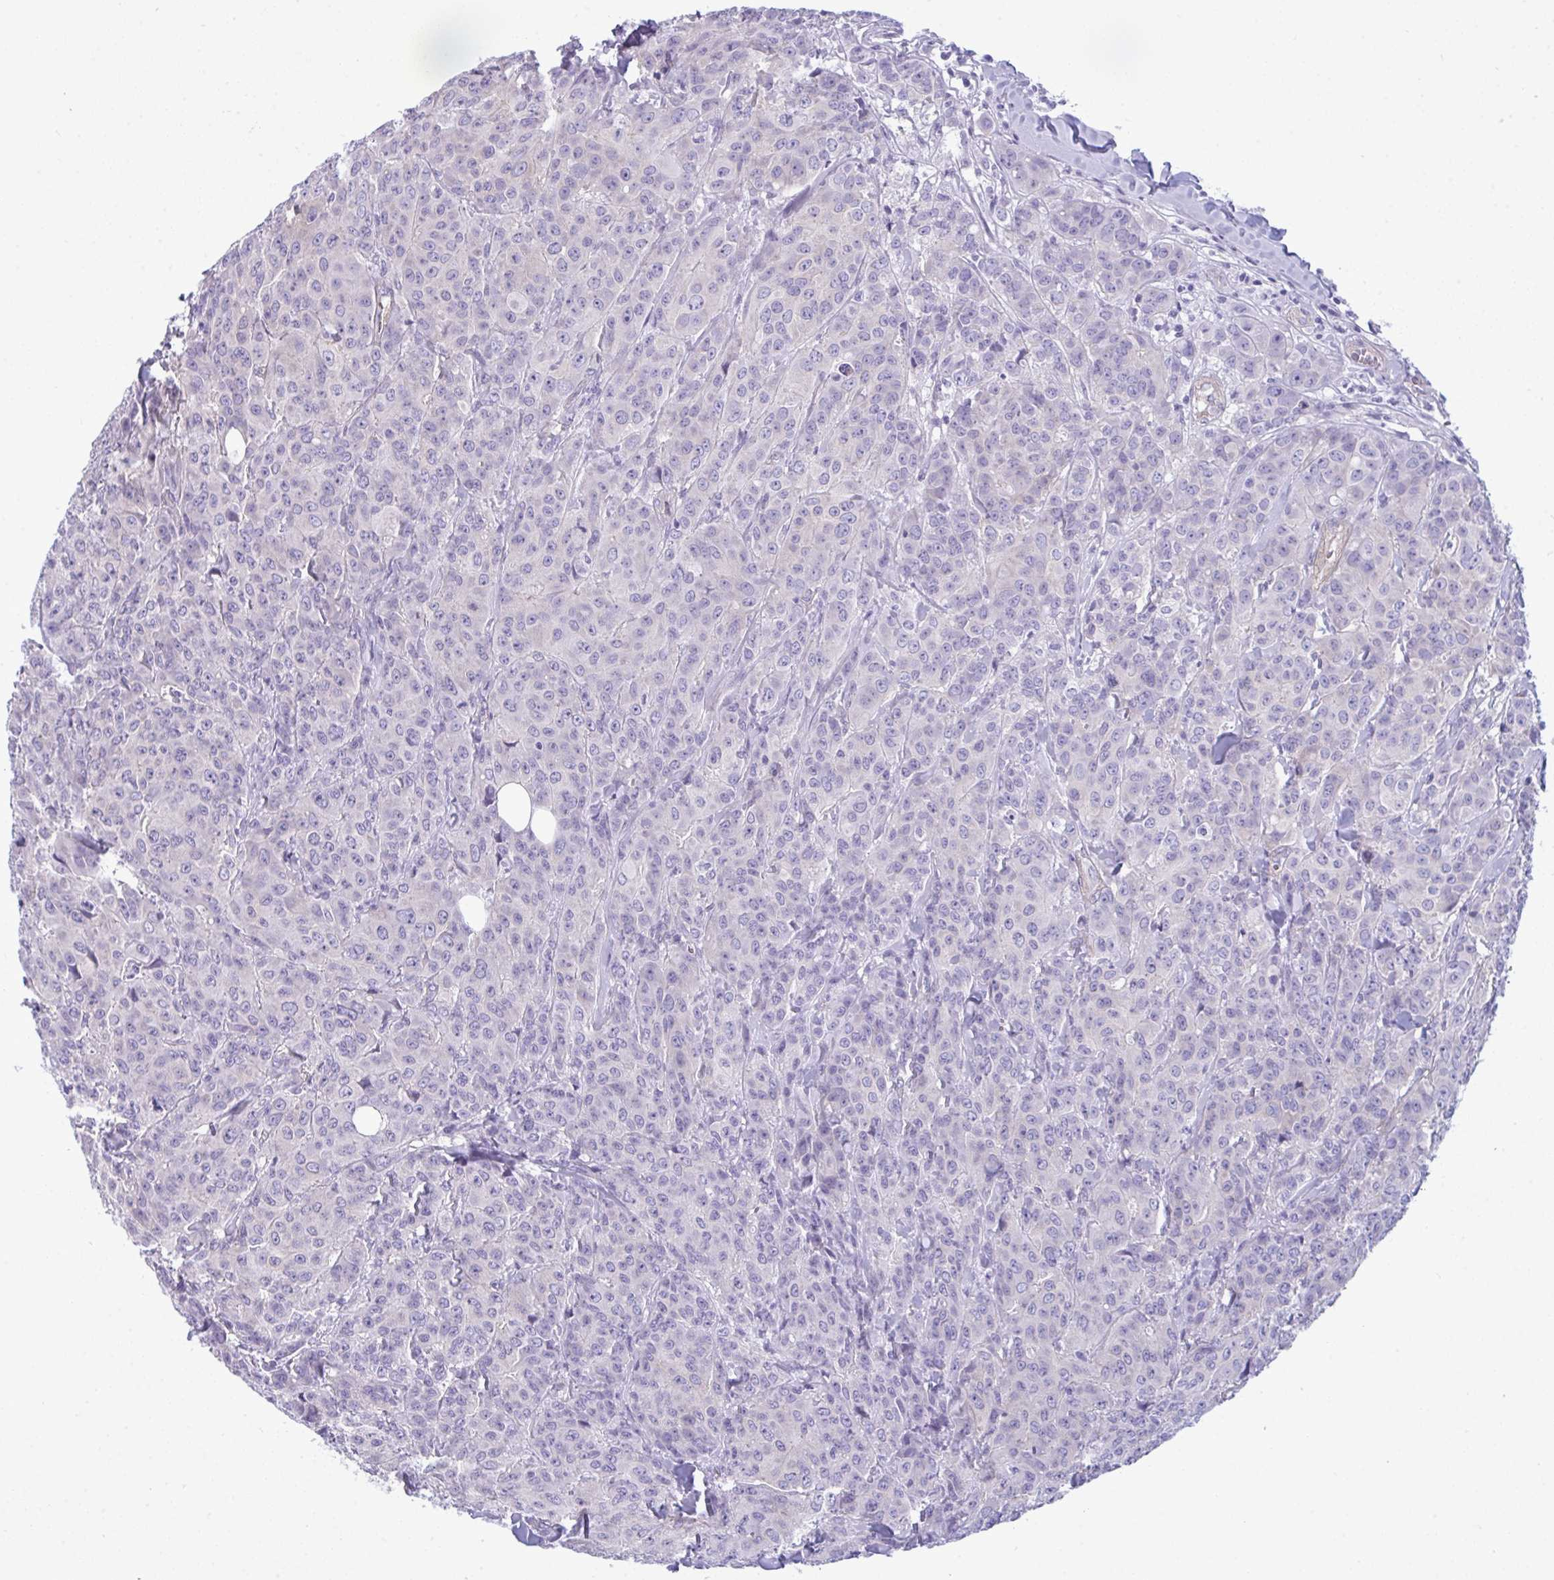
{"staining": {"intensity": "negative", "quantity": "none", "location": "none"}, "tissue": "breast cancer", "cell_type": "Tumor cells", "image_type": "cancer", "snomed": [{"axis": "morphology", "description": "Normal tissue, NOS"}, {"axis": "morphology", "description": "Duct carcinoma"}, {"axis": "topography", "description": "Breast"}], "caption": "A high-resolution micrograph shows immunohistochemistry (IHC) staining of breast cancer, which exhibits no significant staining in tumor cells. (Immunohistochemistry, brightfield microscopy, high magnification).", "gene": "MYH10", "patient": {"sex": "female", "age": 43}}